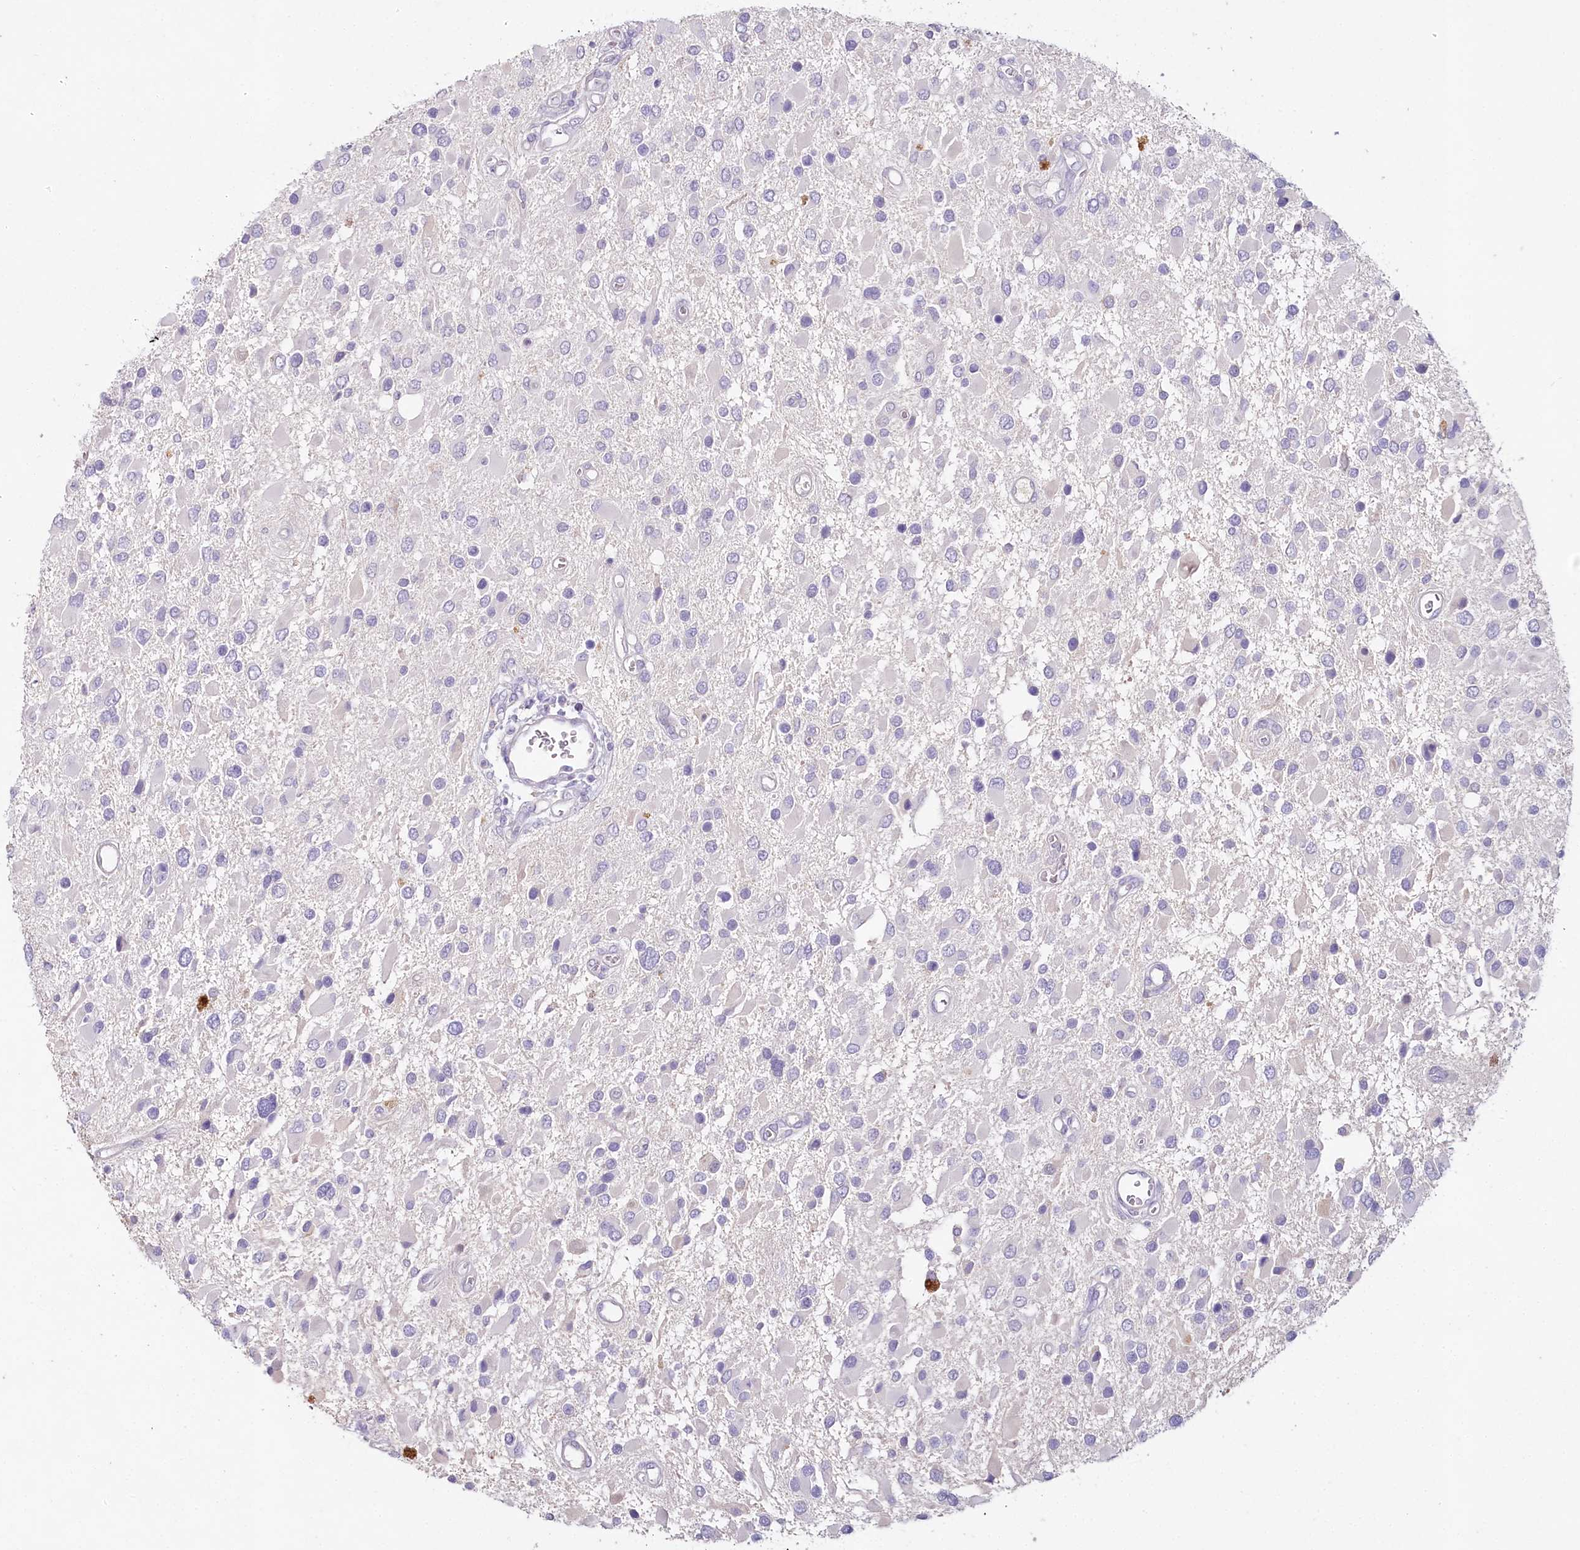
{"staining": {"intensity": "negative", "quantity": "none", "location": "none"}, "tissue": "glioma", "cell_type": "Tumor cells", "image_type": "cancer", "snomed": [{"axis": "morphology", "description": "Glioma, malignant, High grade"}, {"axis": "topography", "description": "Brain"}], "caption": "The photomicrograph demonstrates no staining of tumor cells in glioma. Brightfield microscopy of immunohistochemistry (IHC) stained with DAB (3,3'-diaminobenzidine) (brown) and hematoxylin (blue), captured at high magnification.", "gene": "HPD", "patient": {"sex": "male", "age": 53}}